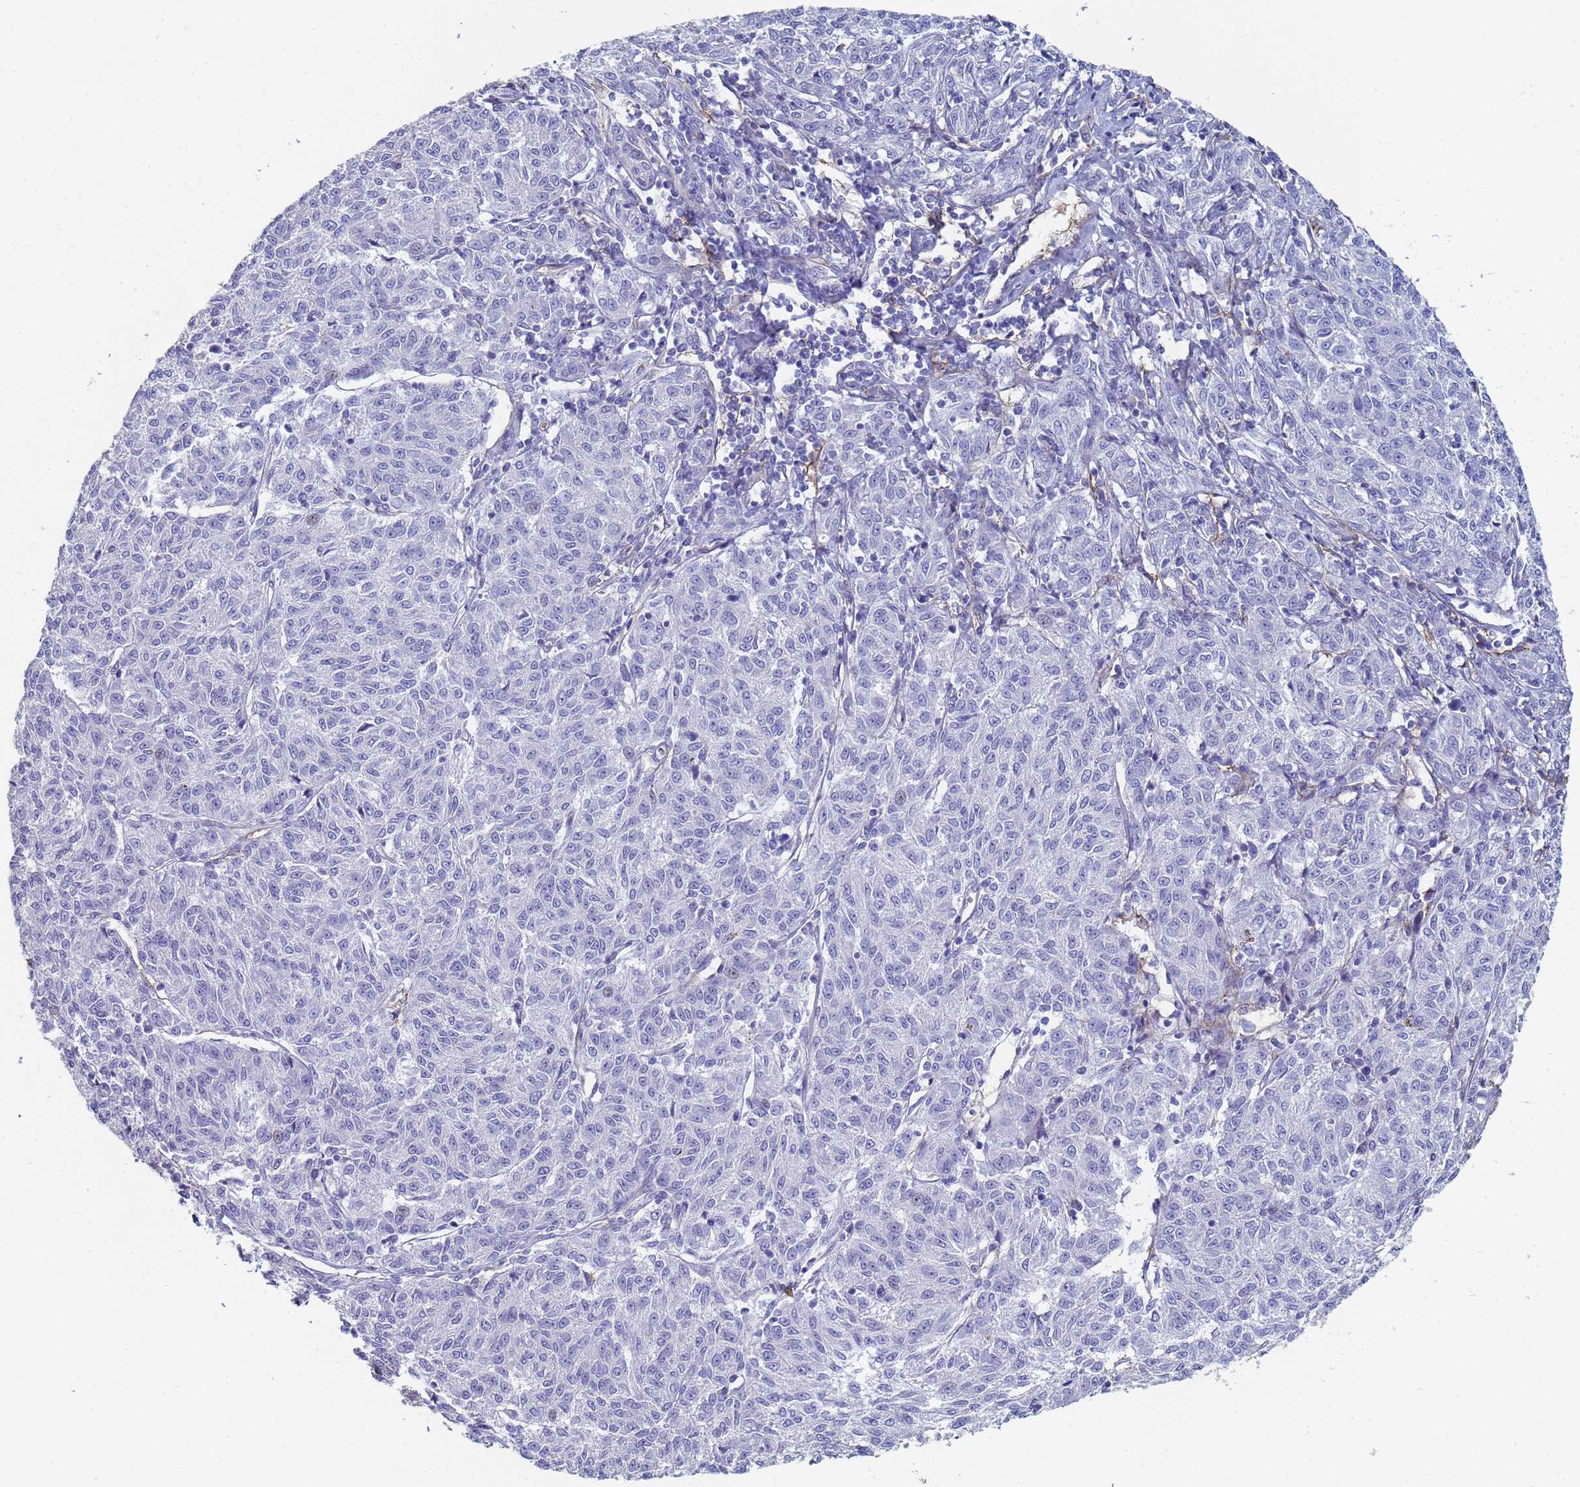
{"staining": {"intensity": "negative", "quantity": "none", "location": "none"}, "tissue": "melanoma", "cell_type": "Tumor cells", "image_type": "cancer", "snomed": [{"axis": "morphology", "description": "Malignant melanoma, NOS"}, {"axis": "topography", "description": "Skin"}], "caption": "Photomicrograph shows no protein staining in tumor cells of melanoma tissue.", "gene": "ABCA8", "patient": {"sex": "female", "age": 72}}